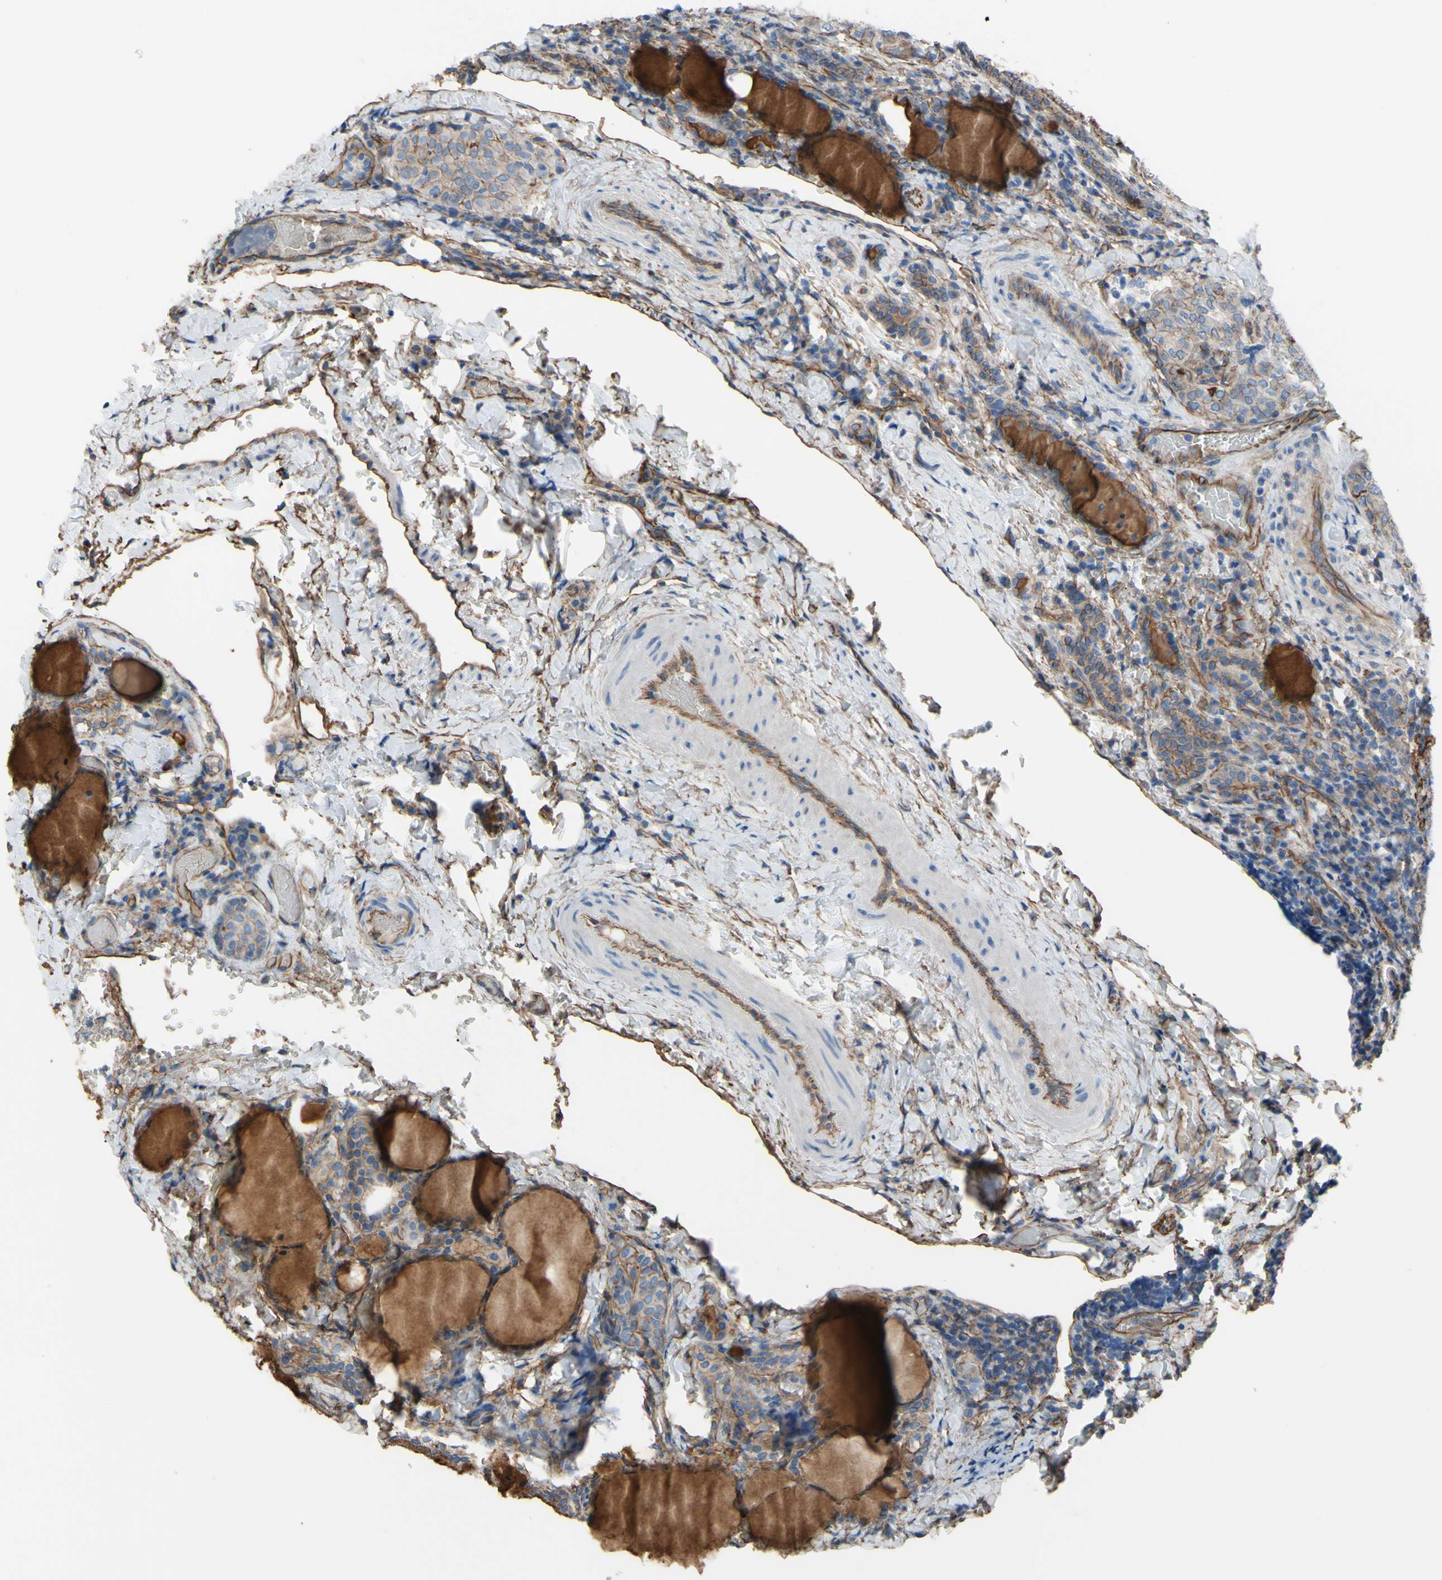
{"staining": {"intensity": "moderate", "quantity": ">75%", "location": "cytoplasmic/membranous"}, "tissue": "thyroid cancer", "cell_type": "Tumor cells", "image_type": "cancer", "snomed": [{"axis": "morphology", "description": "Normal tissue, NOS"}, {"axis": "morphology", "description": "Papillary adenocarcinoma, NOS"}, {"axis": "topography", "description": "Thyroid gland"}], "caption": "Human thyroid cancer (papillary adenocarcinoma) stained with a brown dye reveals moderate cytoplasmic/membranous positive positivity in approximately >75% of tumor cells.", "gene": "TPBG", "patient": {"sex": "female", "age": 30}}